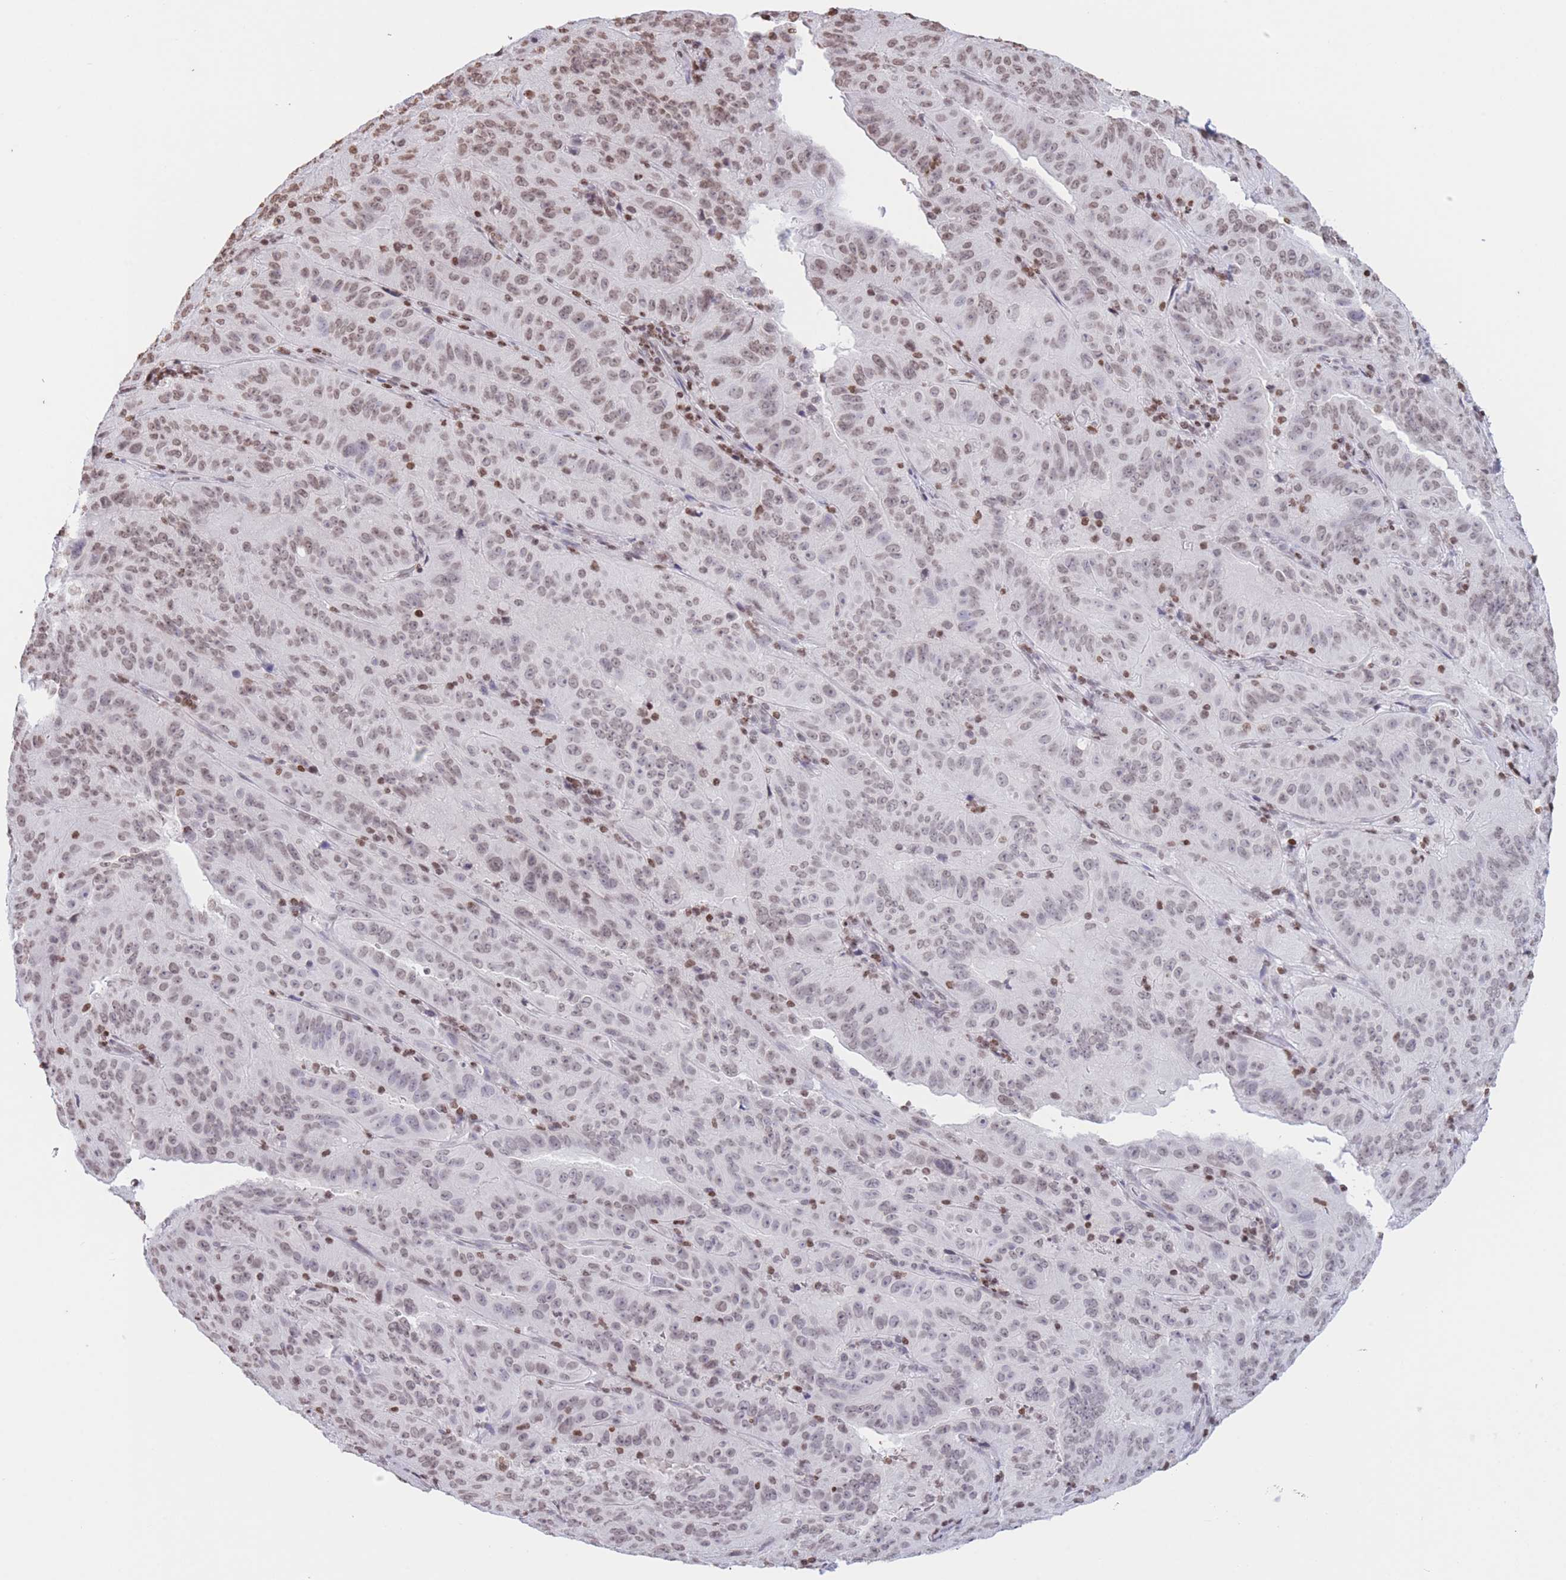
{"staining": {"intensity": "moderate", "quantity": ">75%", "location": "nuclear"}, "tissue": "pancreatic cancer", "cell_type": "Tumor cells", "image_type": "cancer", "snomed": [{"axis": "morphology", "description": "Adenocarcinoma, NOS"}, {"axis": "topography", "description": "Pancreas"}], "caption": "Pancreatic adenocarcinoma stained with DAB (3,3'-diaminobenzidine) IHC exhibits medium levels of moderate nuclear expression in approximately >75% of tumor cells.", "gene": "H2BC11", "patient": {"sex": "male", "age": 63}}